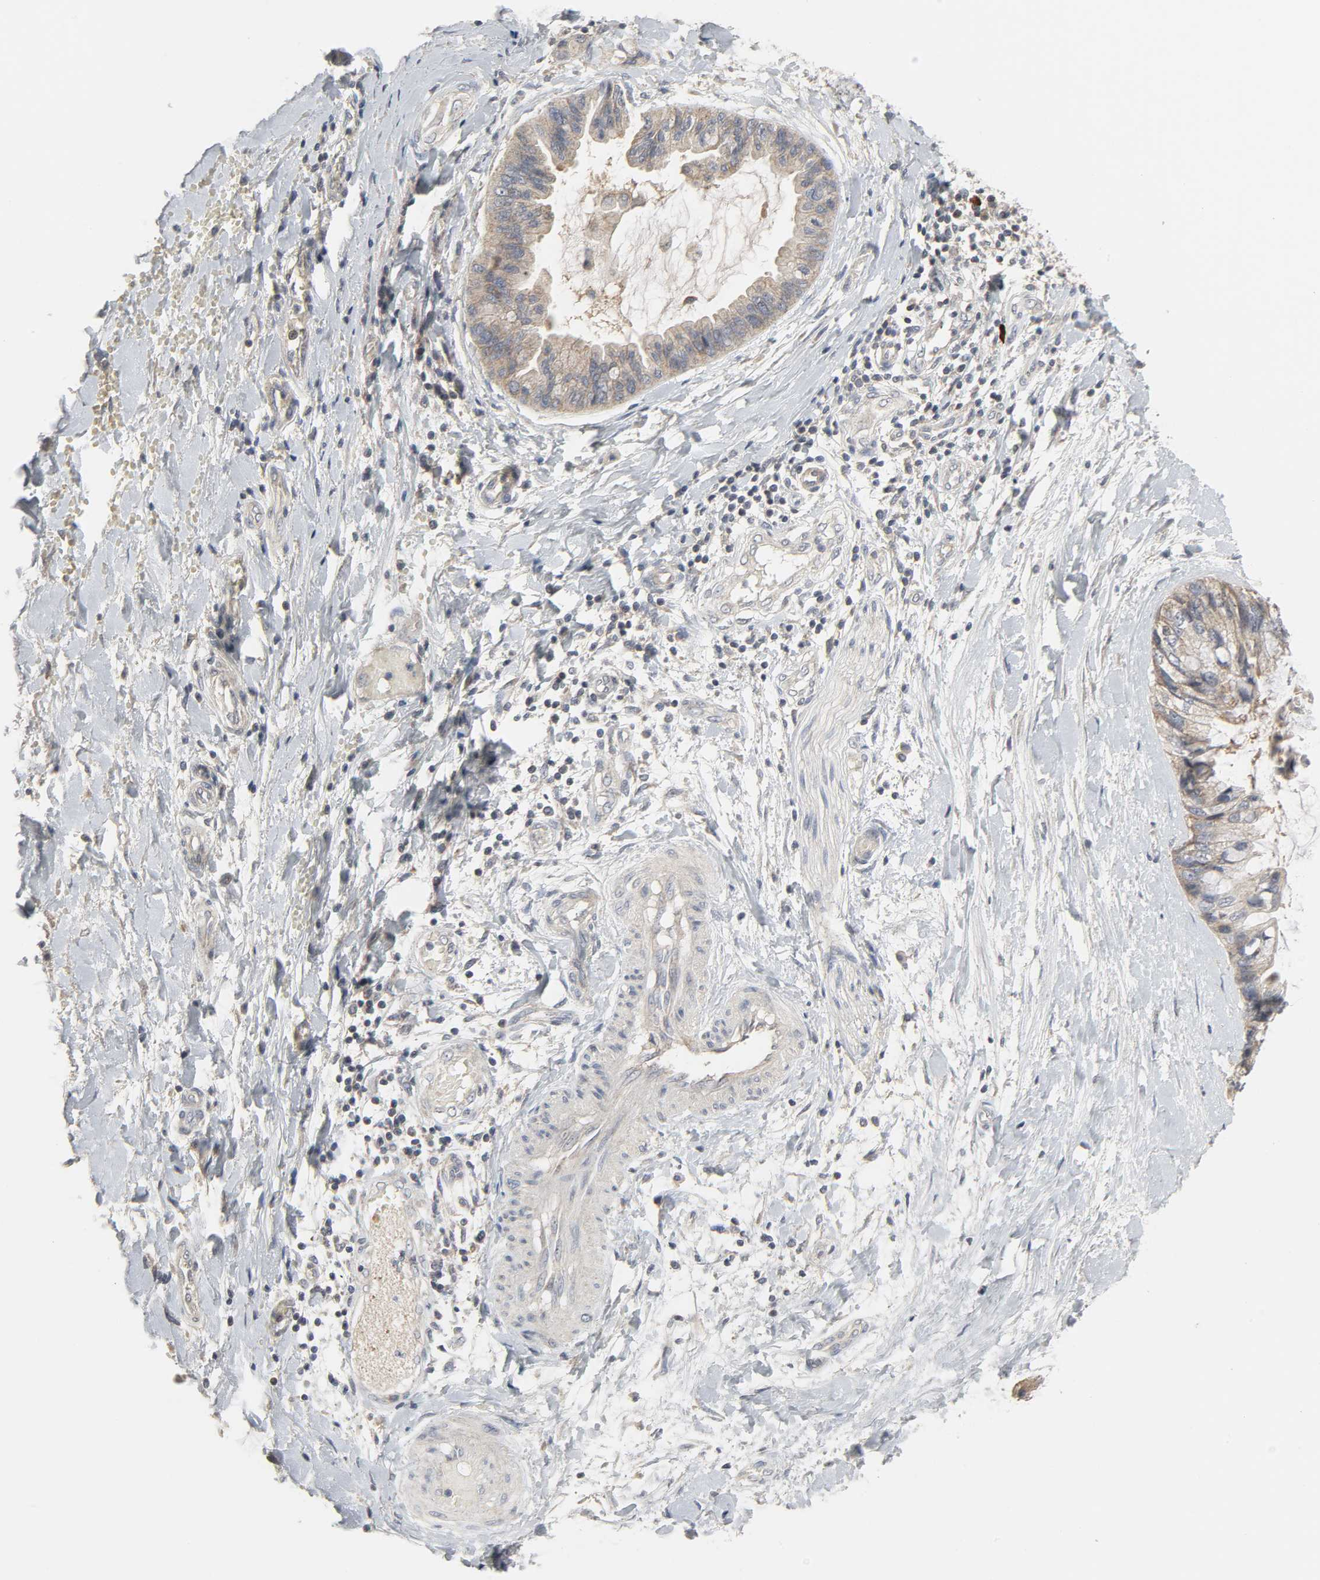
{"staining": {"intensity": "moderate", "quantity": ">75%", "location": "cytoplasmic/membranous"}, "tissue": "ovarian cancer", "cell_type": "Tumor cells", "image_type": "cancer", "snomed": [{"axis": "morphology", "description": "Cystadenocarcinoma, mucinous, NOS"}, {"axis": "topography", "description": "Ovary"}], "caption": "A high-resolution micrograph shows immunohistochemistry staining of ovarian mucinous cystadenocarcinoma, which displays moderate cytoplasmic/membranous expression in approximately >75% of tumor cells.", "gene": "CLIP1", "patient": {"sex": "female", "age": 39}}